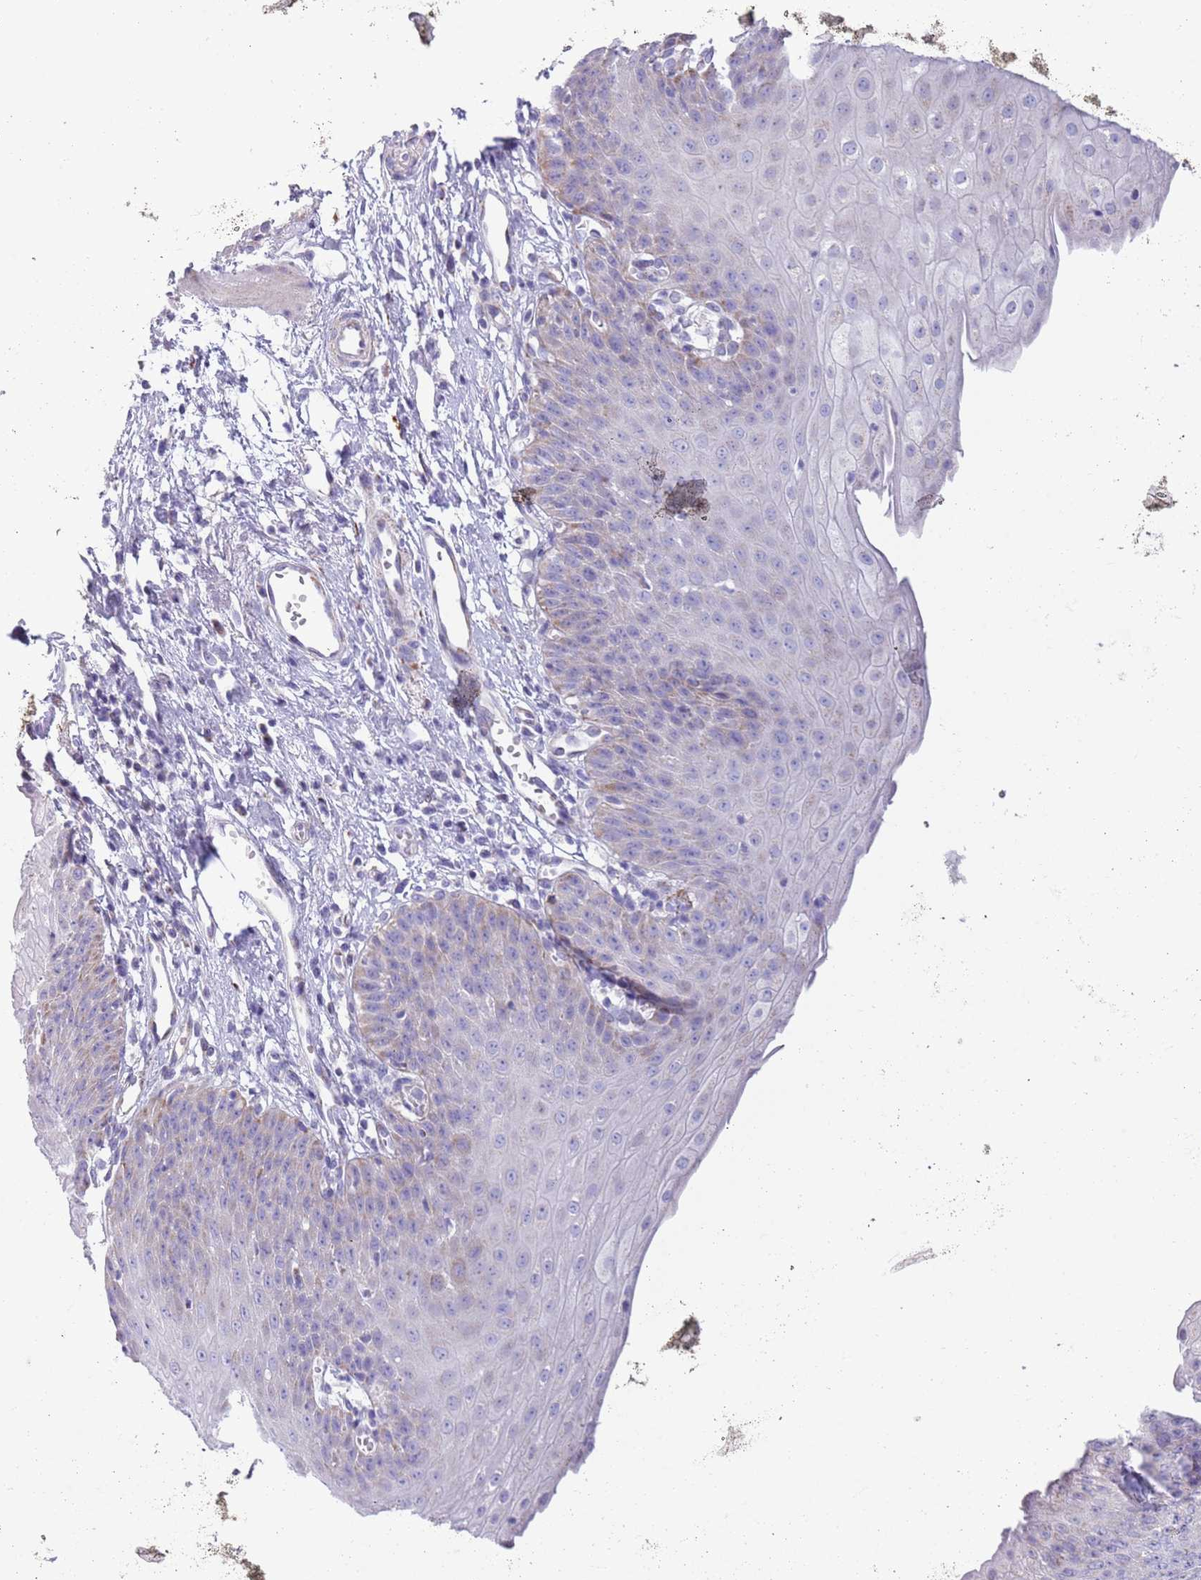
{"staining": {"intensity": "weak", "quantity": "<25%", "location": "cytoplasmic/membranous"}, "tissue": "esophagus", "cell_type": "Squamous epithelial cells", "image_type": "normal", "snomed": [{"axis": "morphology", "description": "Normal tissue, NOS"}, {"axis": "topography", "description": "Esophagus"}], "caption": "This is an immunohistochemistry image of benign esophagus. There is no expression in squamous epithelial cells.", "gene": "MOCOS", "patient": {"sex": "male", "age": 71}}